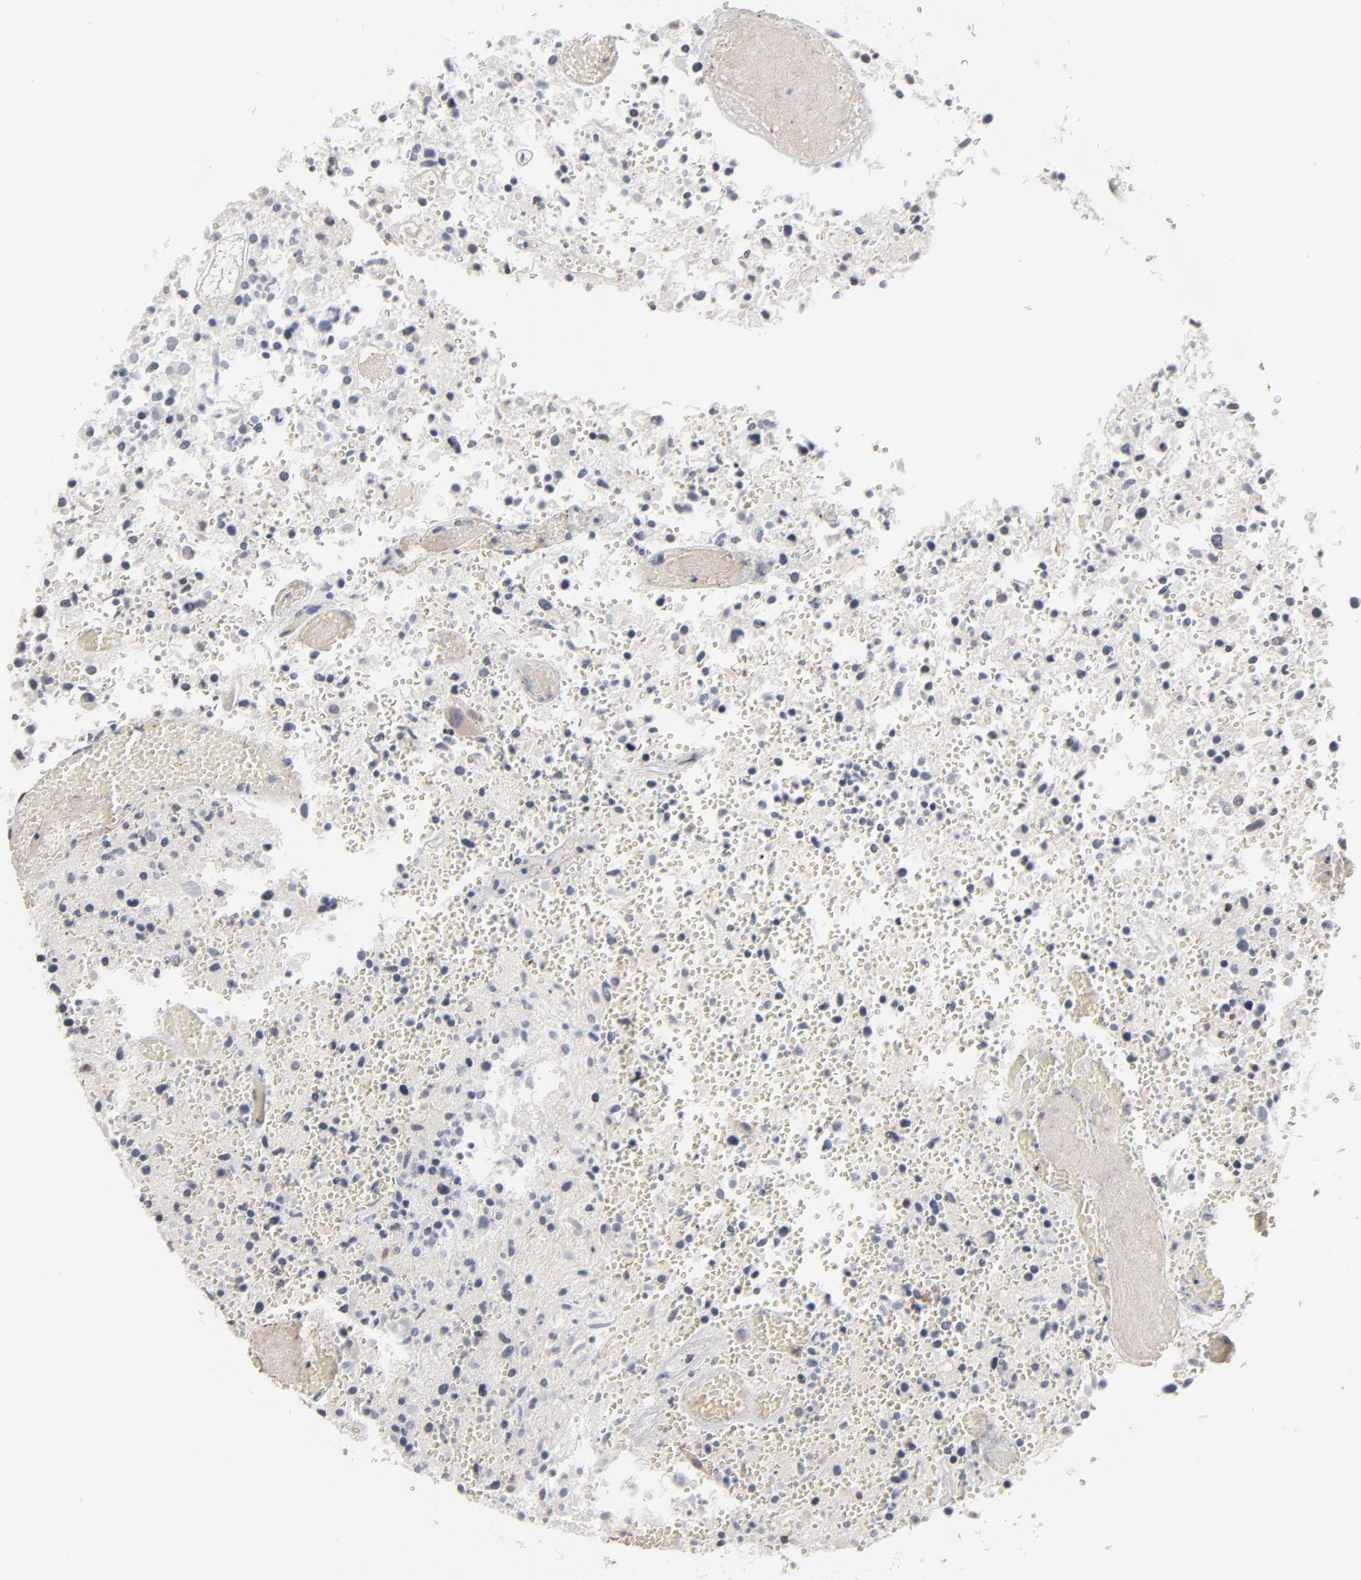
{"staining": {"intensity": "negative", "quantity": "none", "location": "none"}, "tissue": "glioma", "cell_type": "Tumor cells", "image_type": "cancer", "snomed": [{"axis": "morphology", "description": "Glioma, malignant, High grade"}, {"axis": "topography", "description": "Brain"}], "caption": "Tumor cells show no significant protein positivity in malignant high-grade glioma.", "gene": "STAT4", "patient": {"sex": "male", "age": 72}}